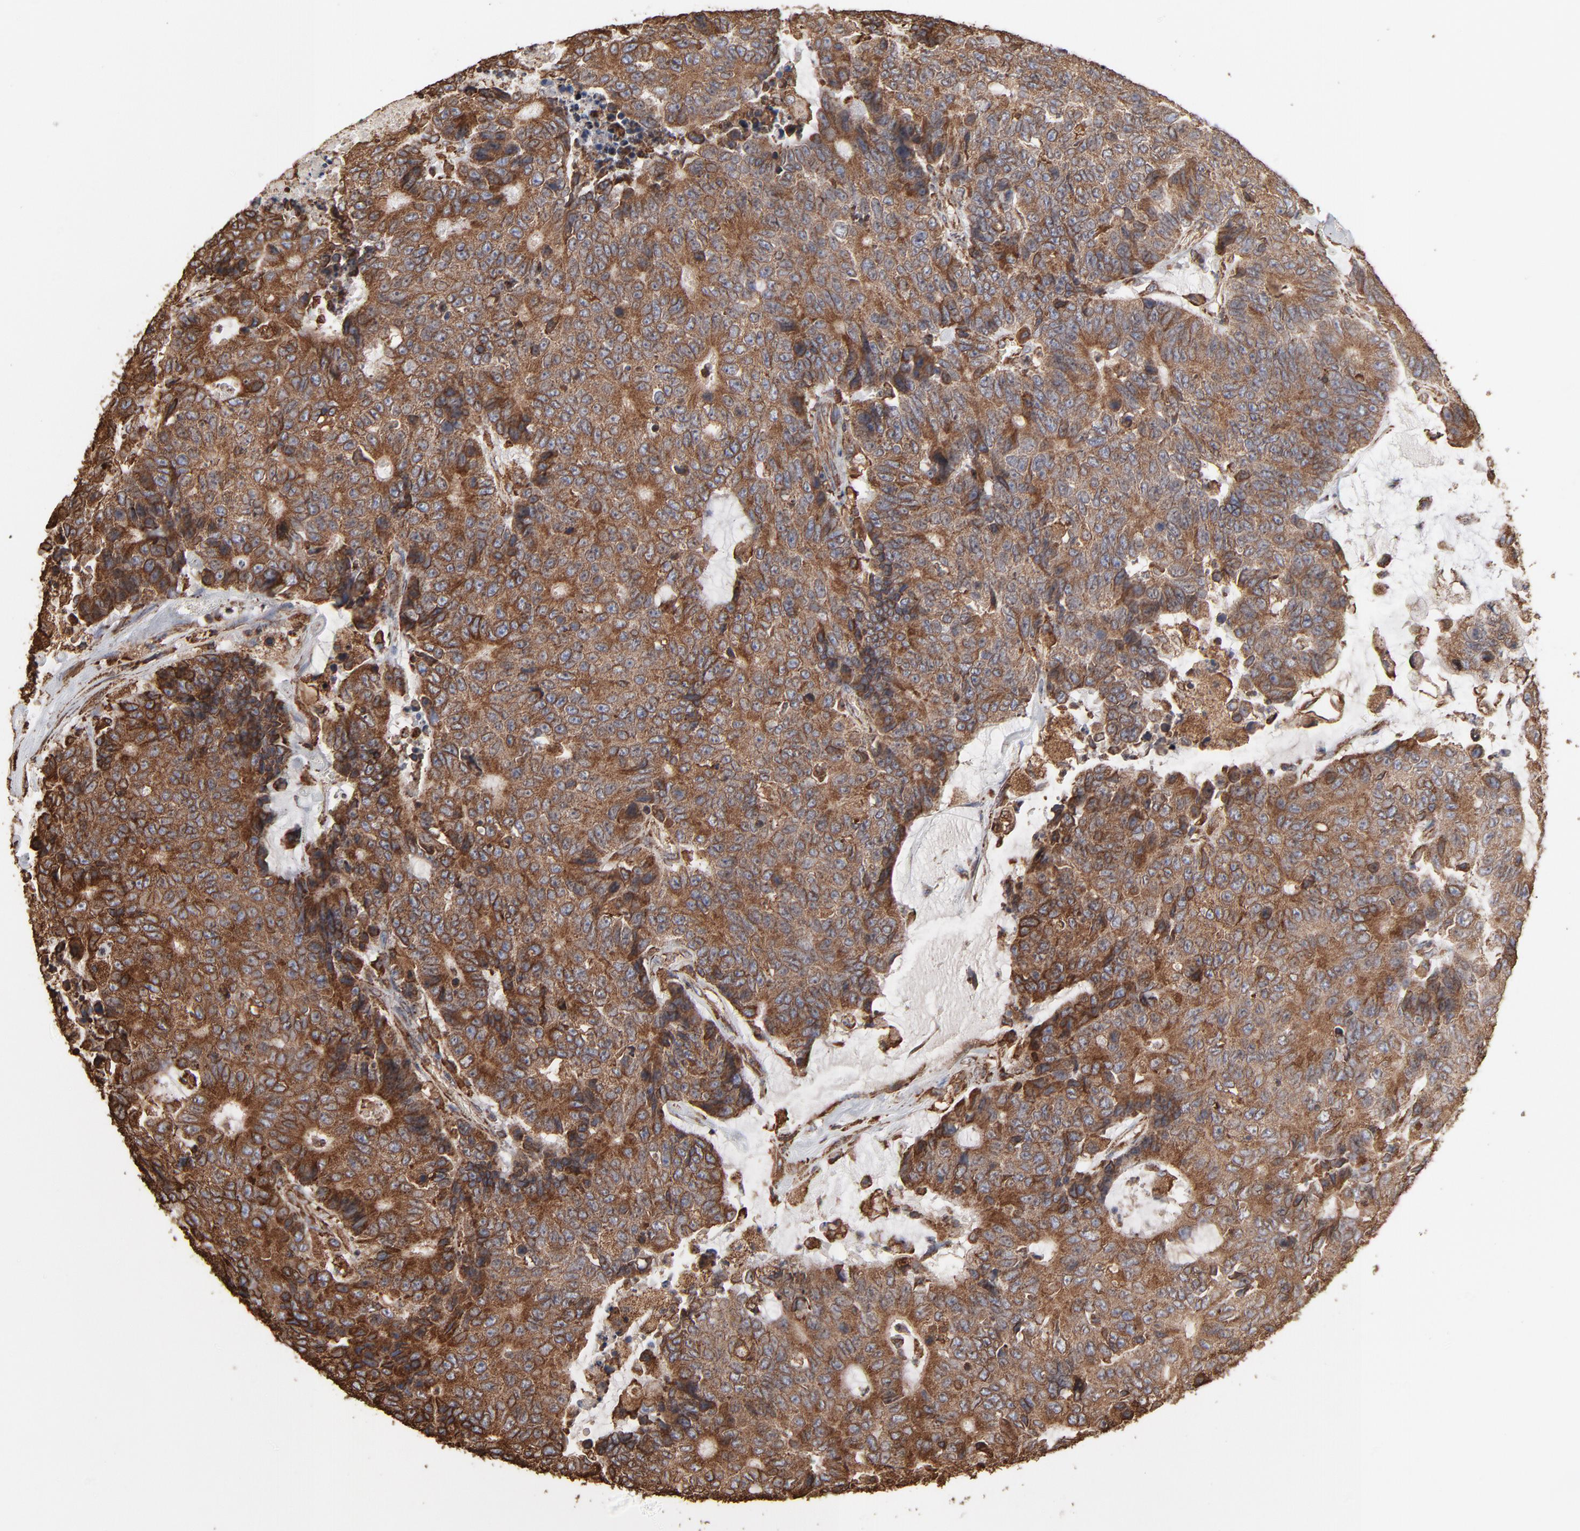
{"staining": {"intensity": "moderate", "quantity": ">75%", "location": "cytoplasmic/membranous"}, "tissue": "colorectal cancer", "cell_type": "Tumor cells", "image_type": "cancer", "snomed": [{"axis": "morphology", "description": "Adenocarcinoma, NOS"}, {"axis": "topography", "description": "Colon"}], "caption": "Immunohistochemistry (IHC) image of neoplastic tissue: human colorectal cancer stained using IHC displays medium levels of moderate protein expression localized specifically in the cytoplasmic/membranous of tumor cells, appearing as a cytoplasmic/membranous brown color.", "gene": "PDIA3", "patient": {"sex": "female", "age": 86}}